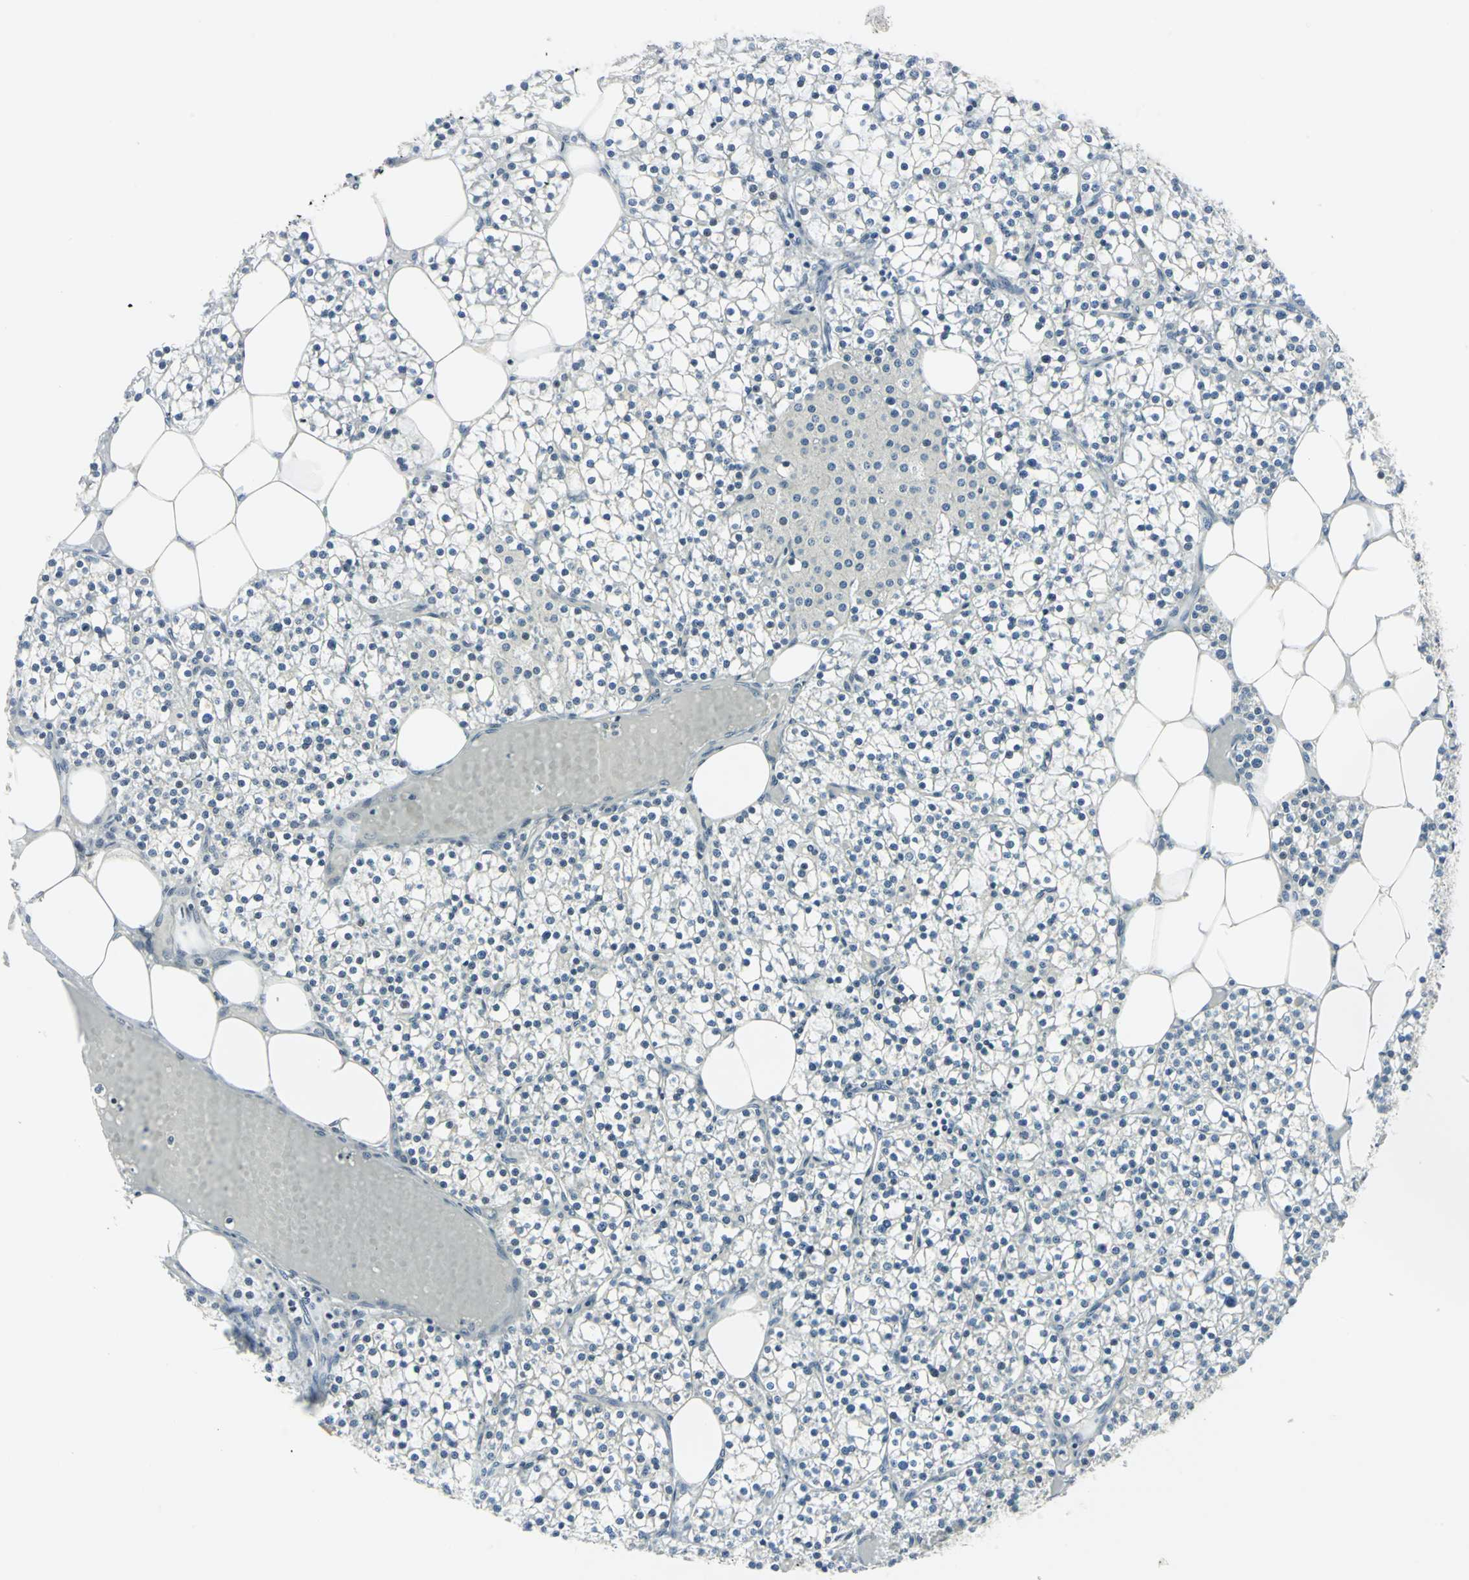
{"staining": {"intensity": "negative", "quantity": "none", "location": "none"}, "tissue": "parathyroid gland", "cell_type": "Glandular cells", "image_type": "normal", "snomed": [{"axis": "morphology", "description": "Normal tissue, NOS"}, {"axis": "topography", "description": "Parathyroid gland"}], "caption": "A high-resolution photomicrograph shows immunohistochemistry staining of unremarkable parathyroid gland, which reveals no significant staining in glandular cells.", "gene": "ALDOA", "patient": {"sex": "female", "age": 63}}